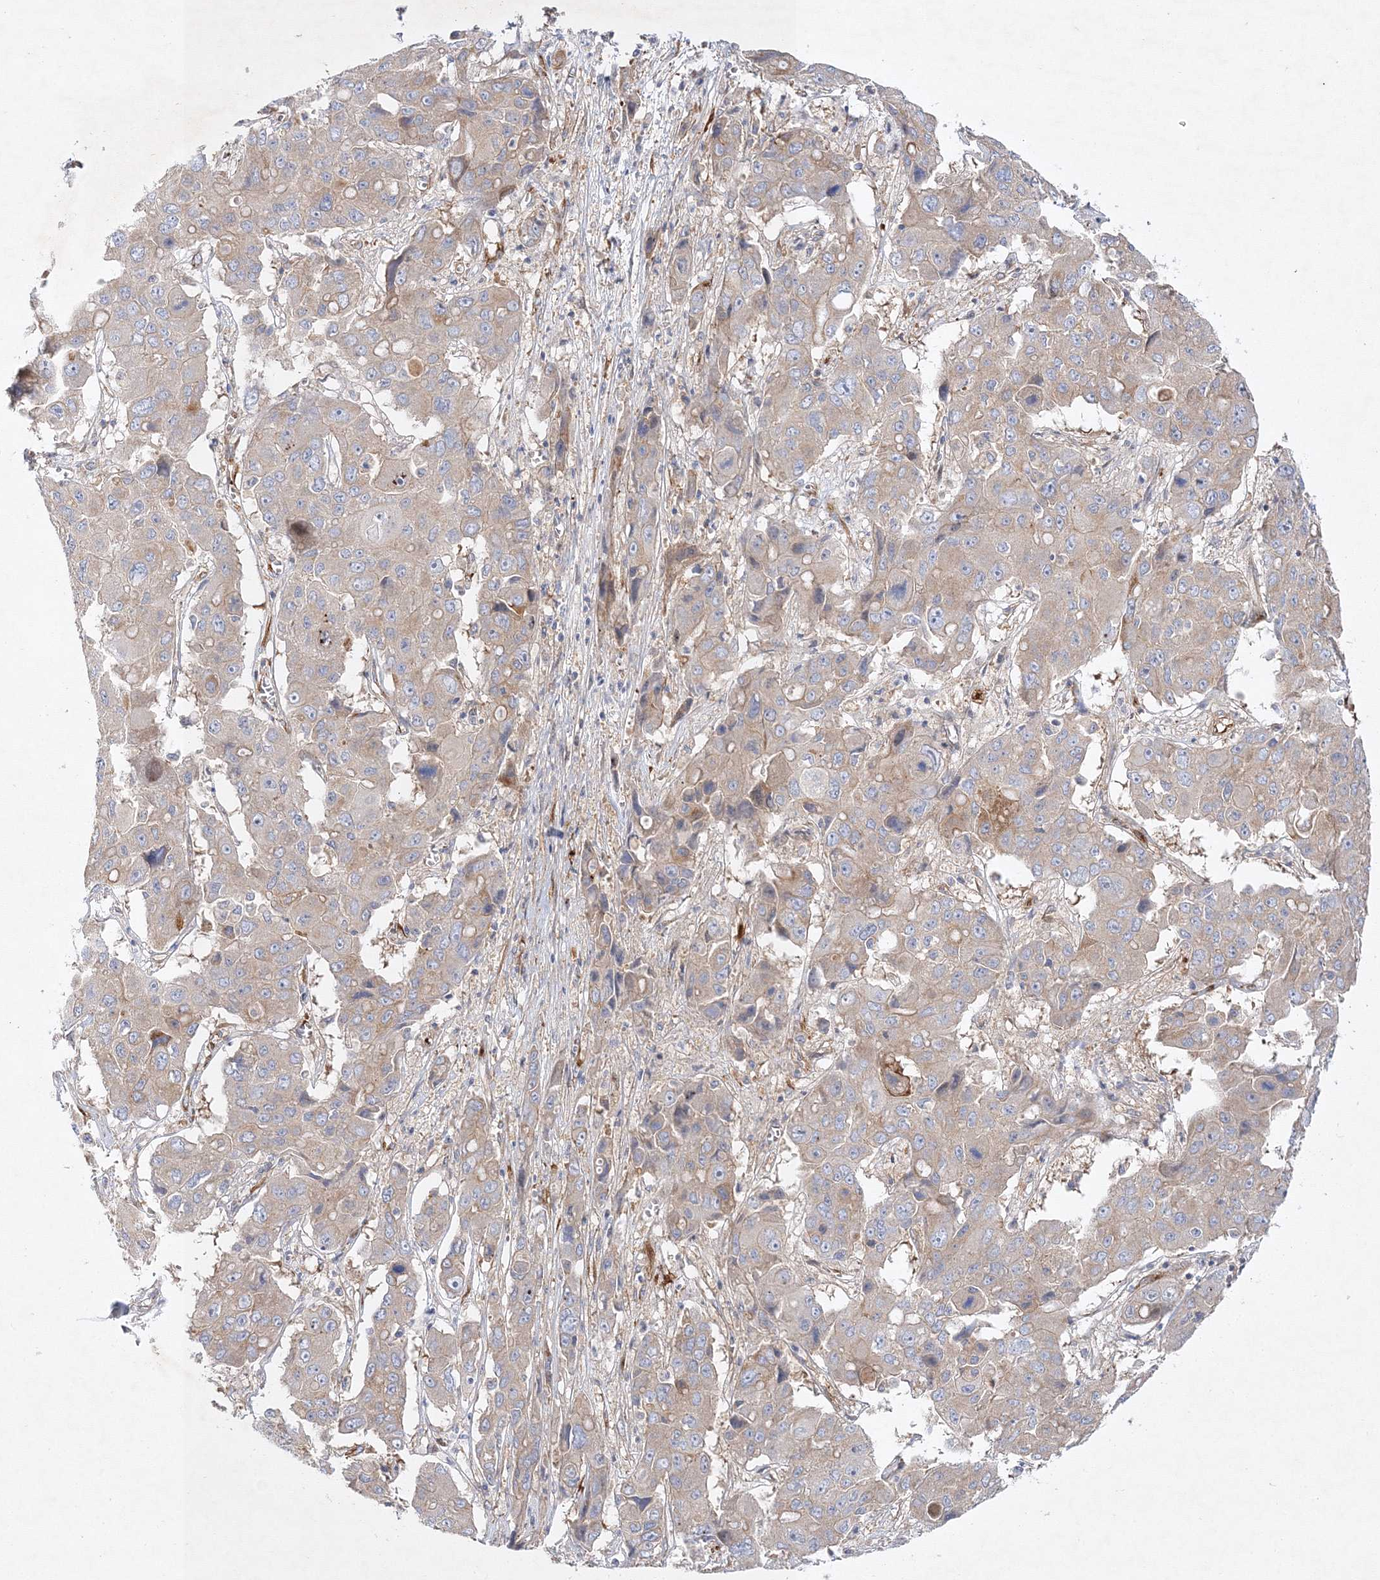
{"staining": {"intensity": "moderate", "quantity": "<25%", "location": "cytoplasmic/membranous"}, "tissue": "liver cancer", "cell_type": "Tumor cells", "image_type": "cancer", "snomed": [{"axis": "morphology", "description": "Cholangiocarcinoma"}, {"axis": "topography", "description": "Liver"}], "caption": "Liver cholangiocarcinoma stained for a protein (brown) exhibits moderate cytoplasmic/membranous positive positivity in about <25% of tumor cells.", "gene": "ZFYVE16", "patient": {"sex": "male", "age": 67}}